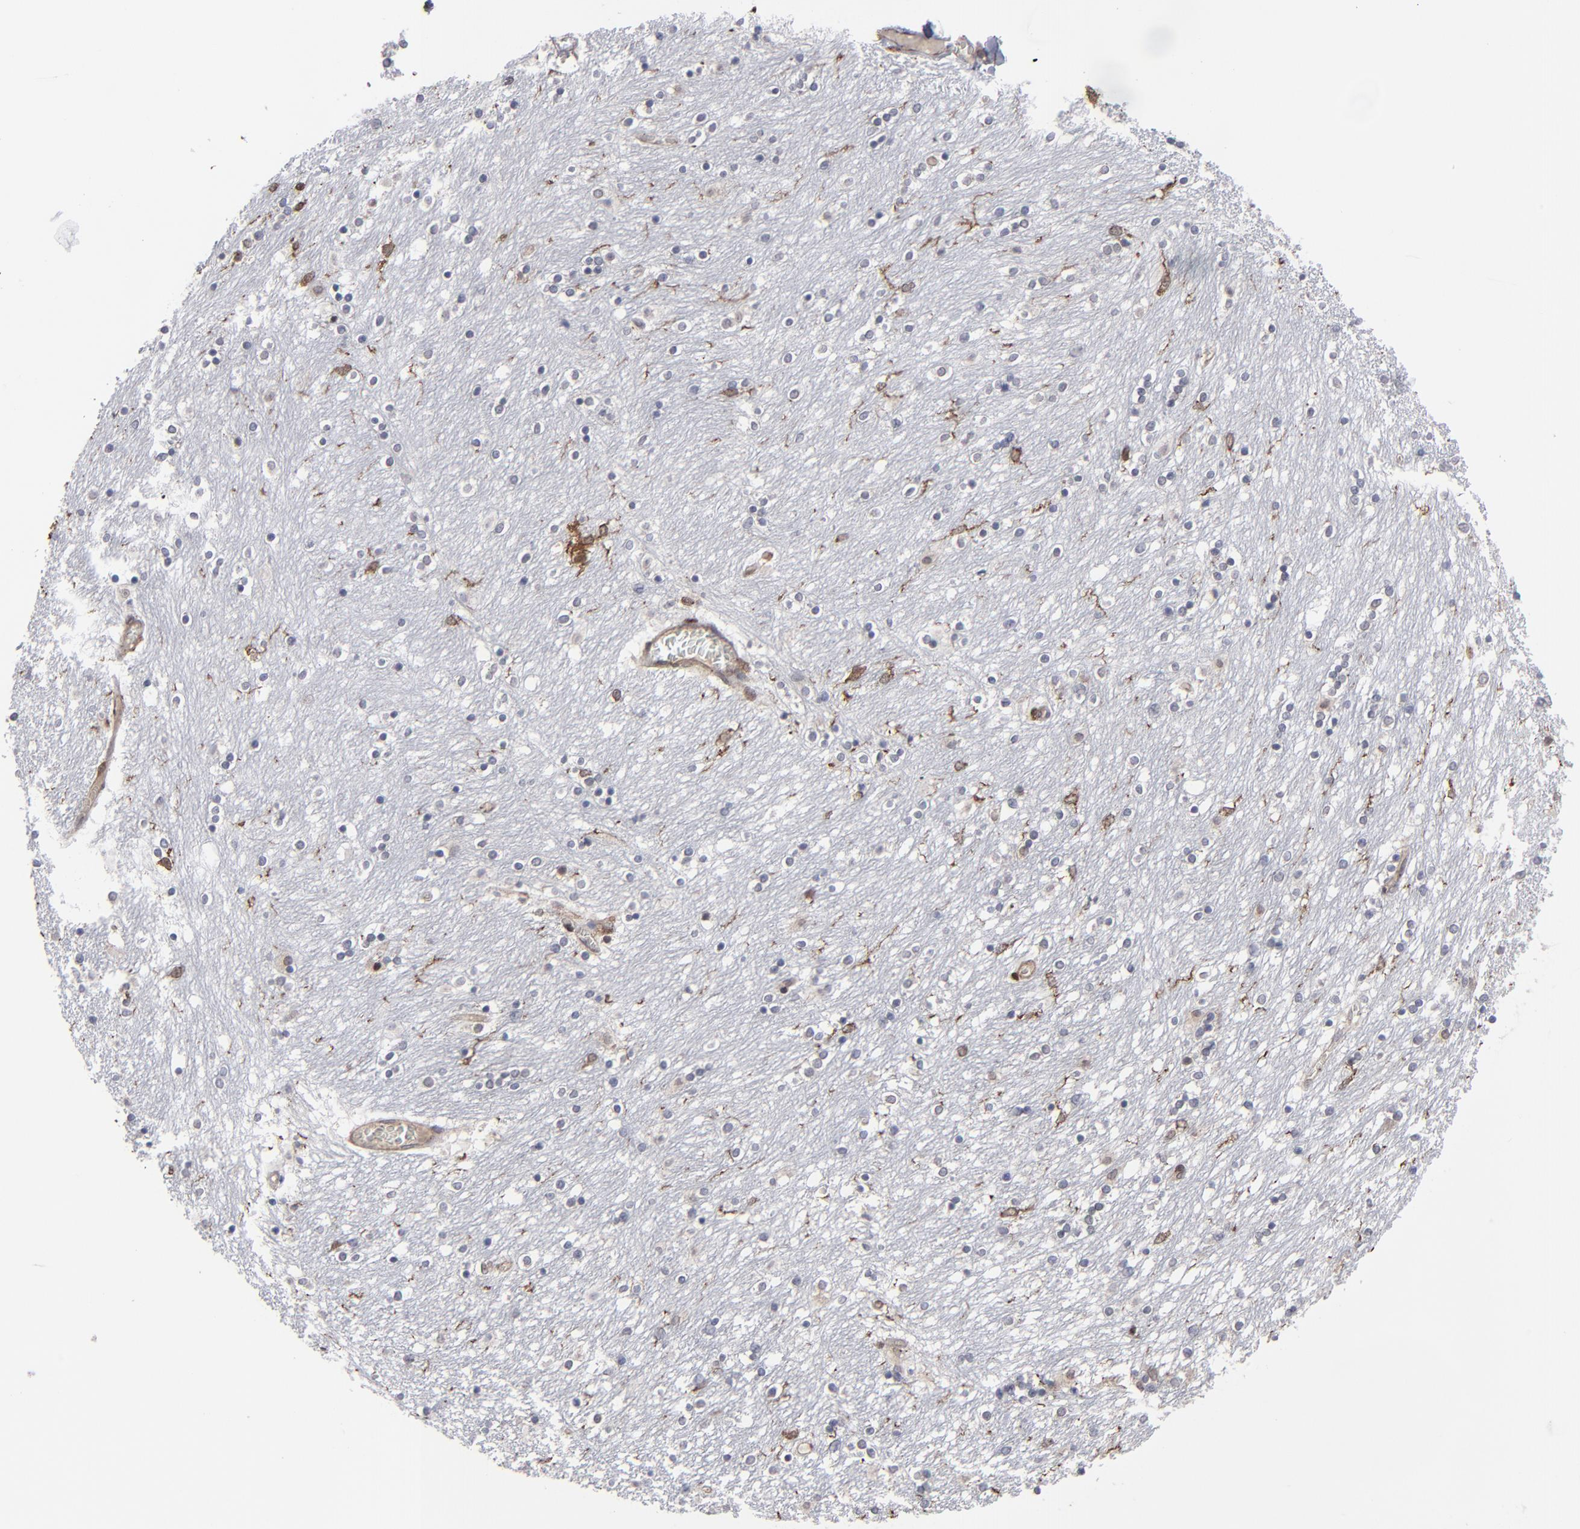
{"staining": {"intensity": "weak", "quantity": "<25%", "location": "cytoplasmic/membranous"}, "tissue": "caudate", "cell_type": "Glial cells", "image_type": "normal", "snomed": [{"axis": "morphology", "description": "Normal tissue, NOS"}, {"axis": "topography", "description": "Lateral ventricle wall"}], "caption": "Normal caudate was stained to show a protein in brown. There is no significant expression in glial cells.", "gene": "KIAA2026", "patient": {"sex": "female", "age": 54}}